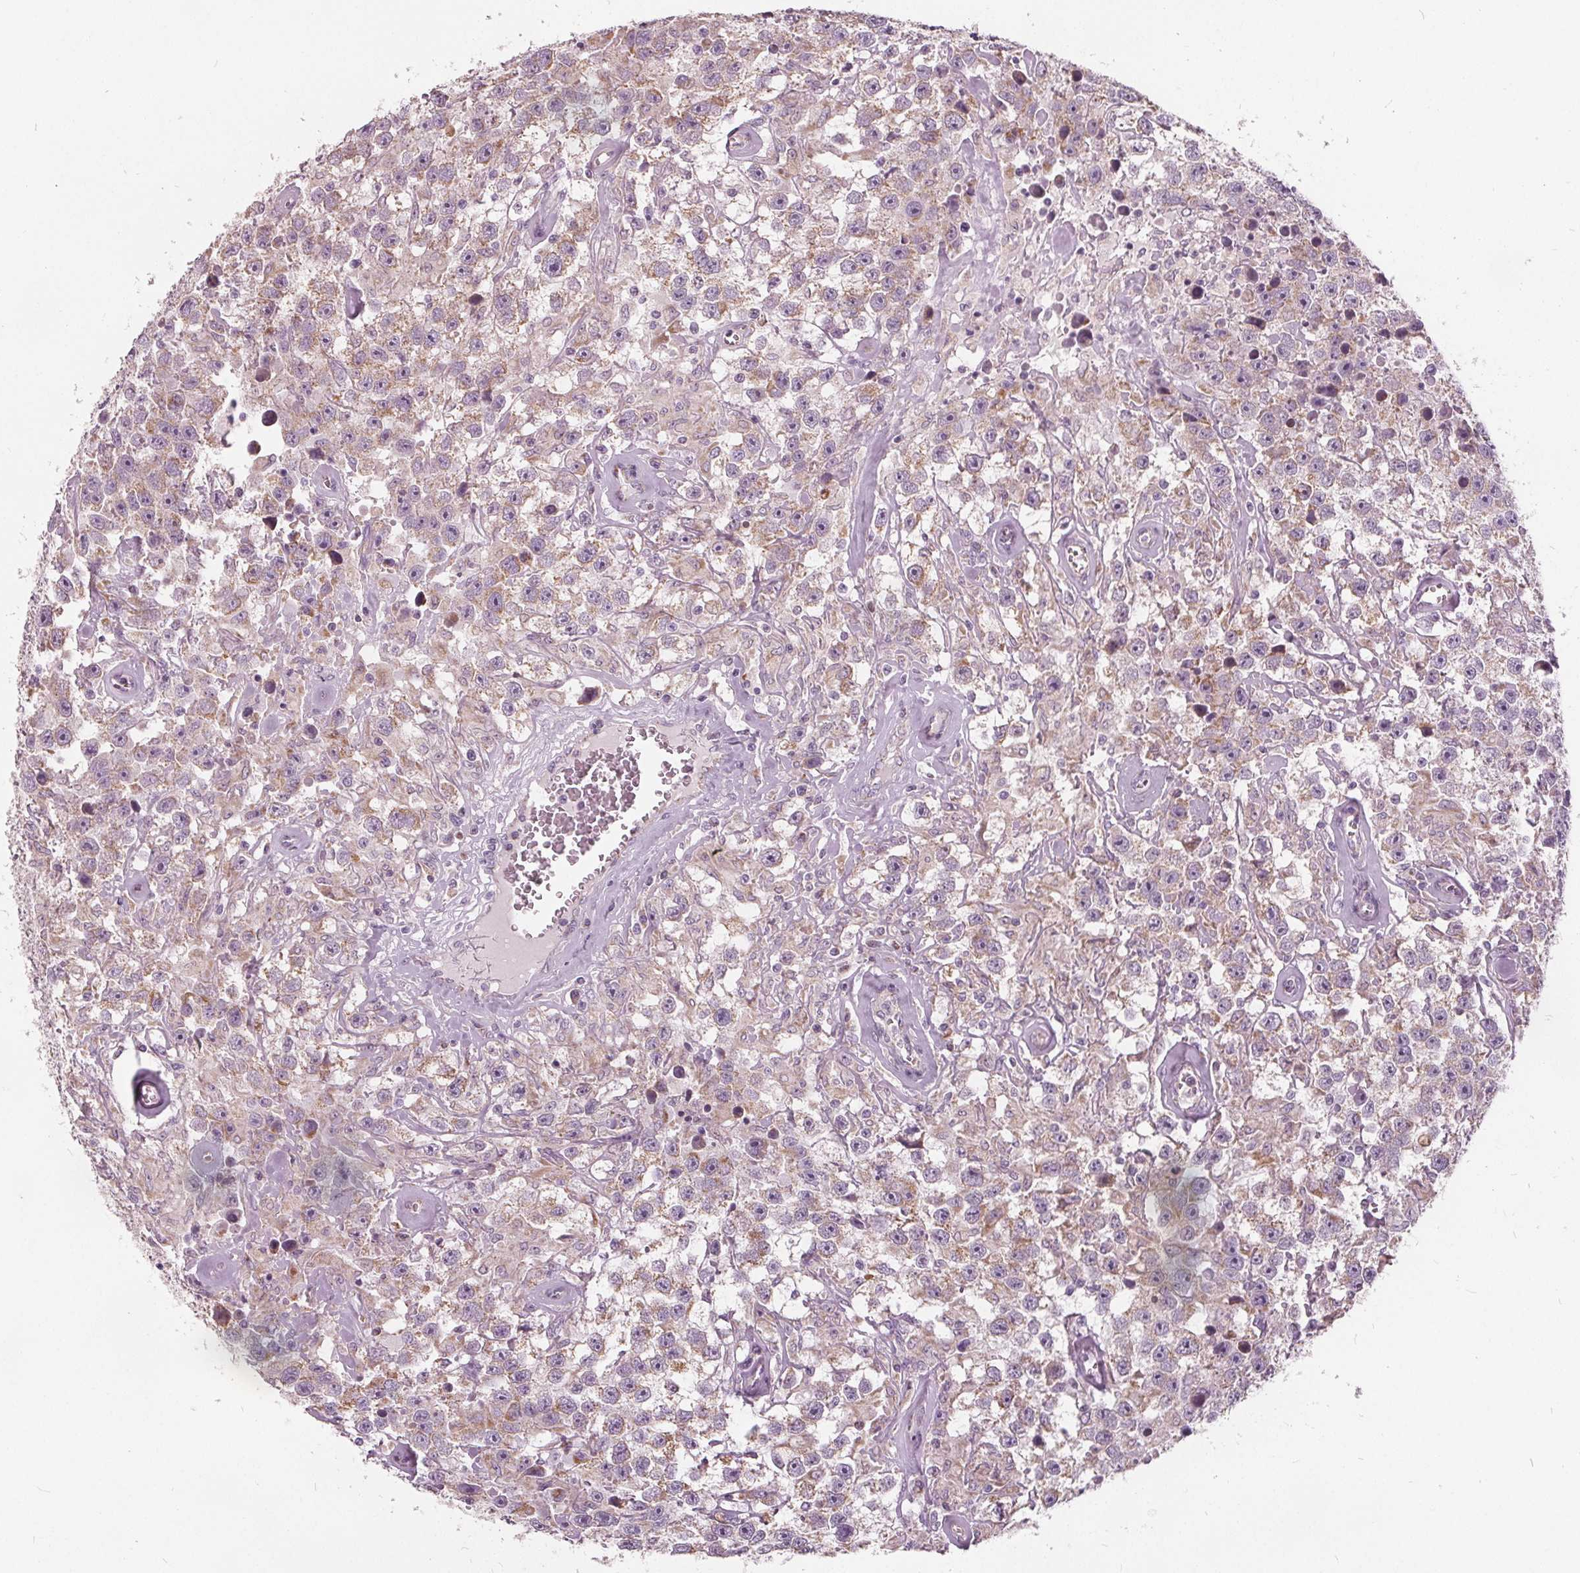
{"staining": {"intensity": "weak", "quantity": ">75%", "location": "cytoplasmic/membranous"}, "tissue": "testis cancer", "cell_type": "Tumor cells", "image_type": "cancer", "snomed": [{"axis": "morphology", "description": "Seminoma, NOS"}, {"axis": "topography", "description": "Testis"}], "caption": "High-power microscopy captured an immunohistochemistry (IHC) image of testis cancer (seminoma), revealing weak cytoplasmic/membranous staining in approximately >75% of tumor cells.", "gene": "ECI2", "patient": {"sex": "male", "age": 43}}